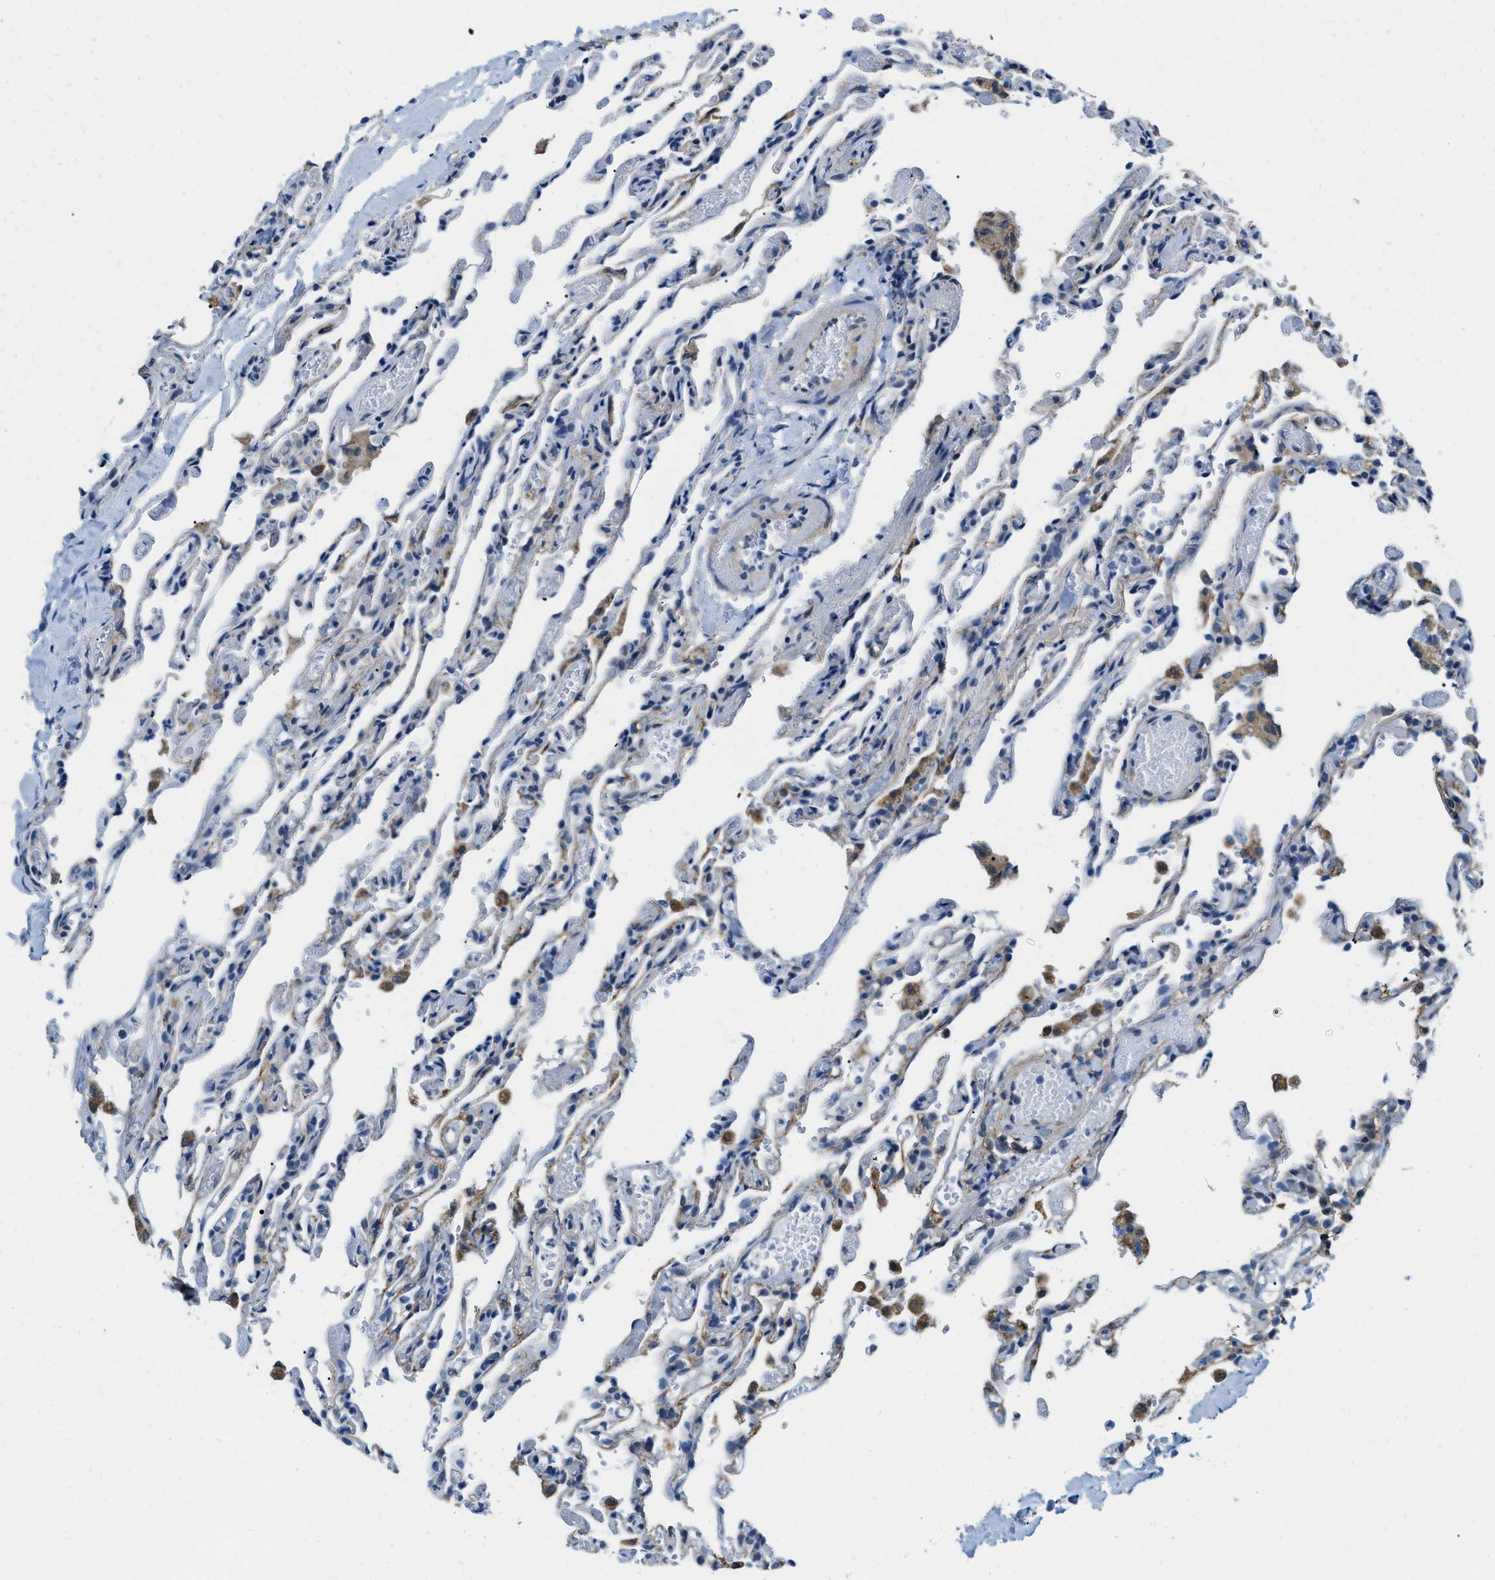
{"staining": {"intensity": "weak", "quantity": "<25%", "location": "cytoplasmic/membranous"}, "tissue": "lung", "cell_type": "Alveolar cells", "image_type": "normal", "snomed": [{"axis": "morphology", "description": "Normal tissue, NOS"}, {"axis": "topography", "description": "Lung"}], "caption": "Immunohistochemistry photomicrograph of unremarkable lung: lung stained with DAB (3,3'-diaminobenzidine) shows no significant protein staining in alveolar cells. The staining is performed using DAB (3,3'-diaminobenzidine) brown chromogen with nuclei counter-stained in using hematoxylin.", "gene": "PHRF1", "patient": {"sex": "male", "age": 21}}